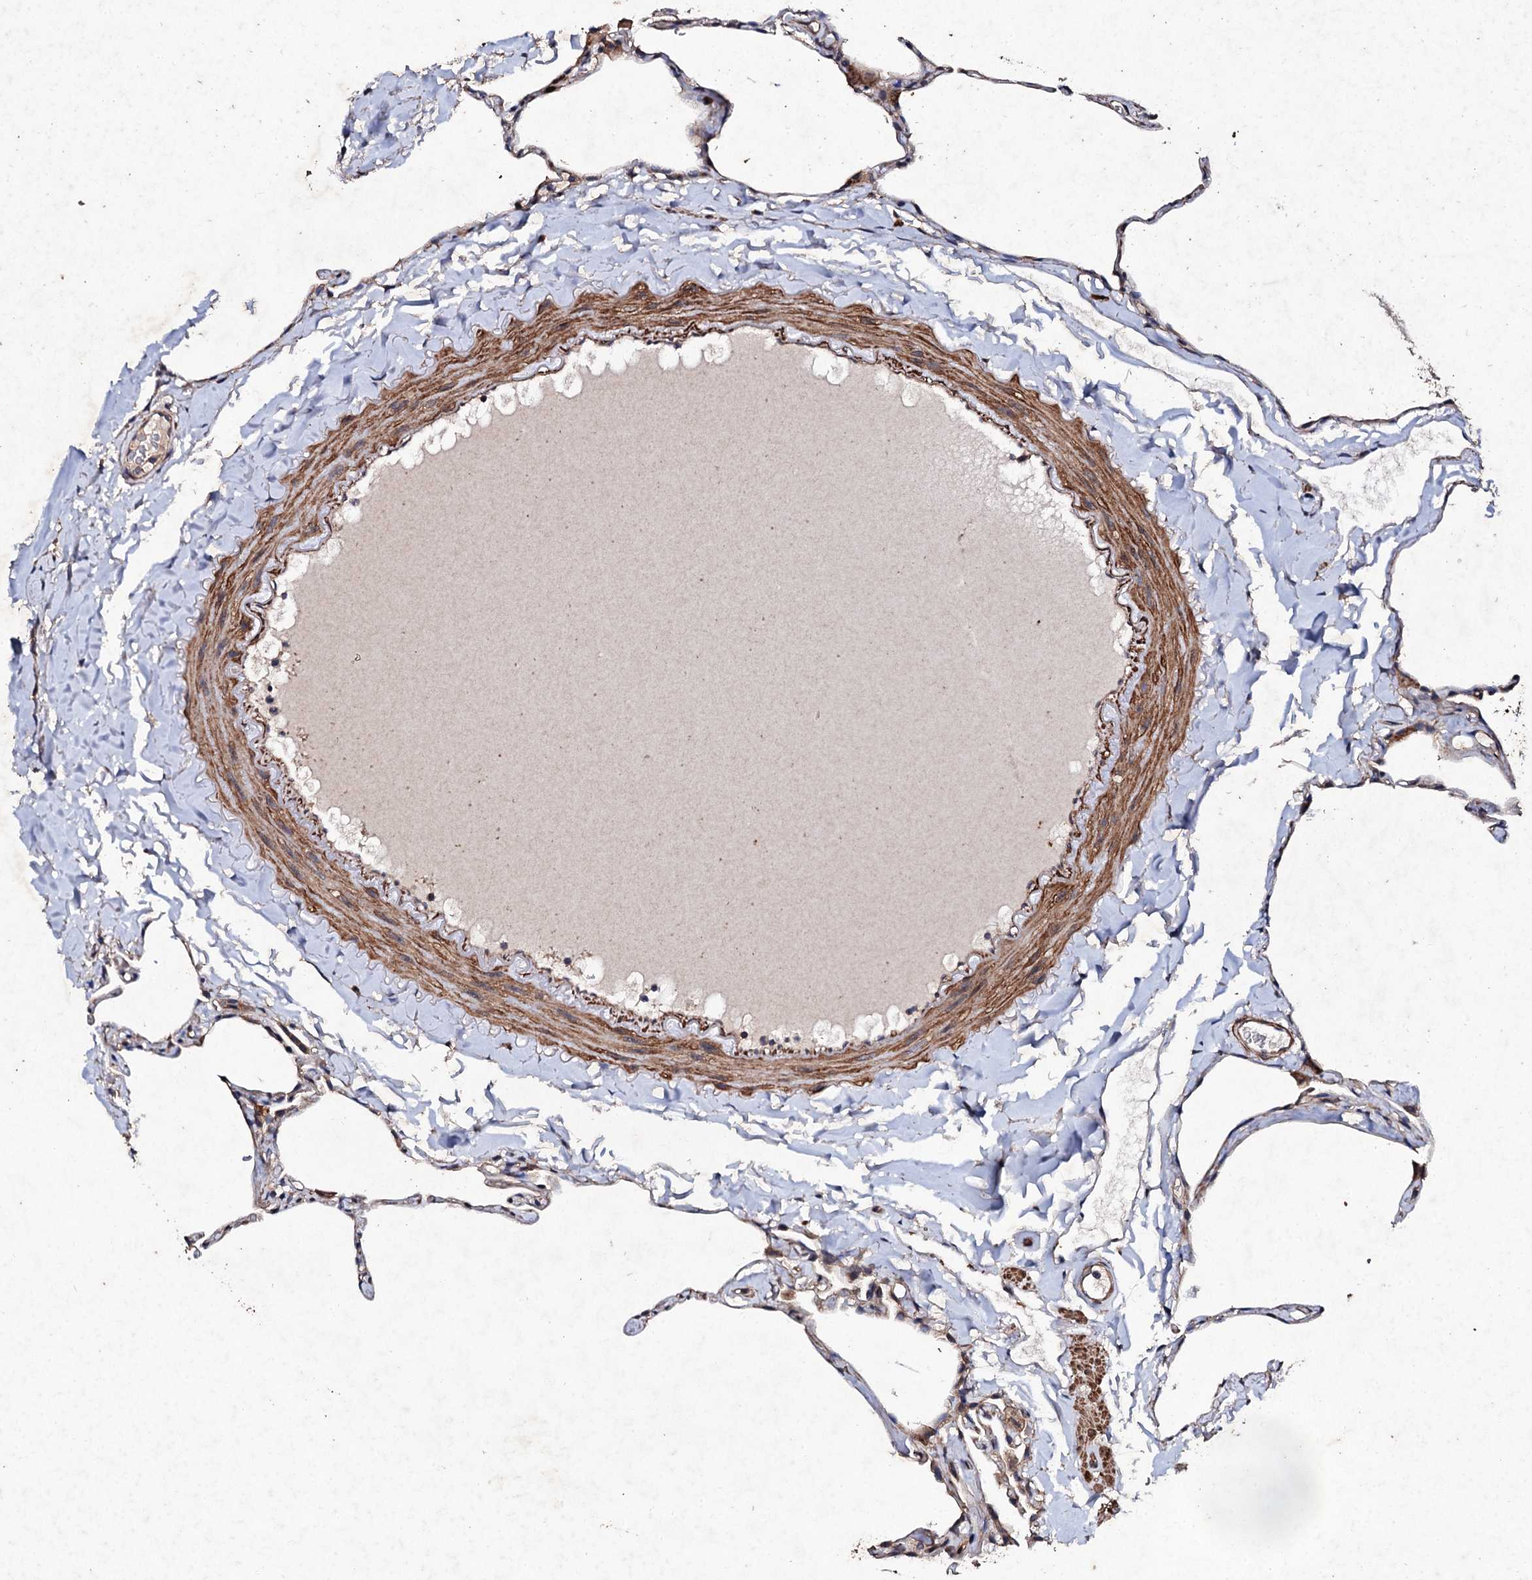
{"staining": {"intensity": "weak", "quantity": "<25%", "location": "cytoplasmic/membranous"}, "tissue": "lung", "cell_type": "Alveolar cells", "image_type": "normal", "snomed": [{"axis": "morphology", "description": "Normal tissue, NOS"}, {"axis": "topography", "description": "Lung"}], "caption": "Alveolar cells show no significant protein positivity in normal lung. (Immunohistochemistry (ihc), brightfield microscopy, high magnification).", "gene": "MOCOS", "patient": {"sex": "male", "age": 65}}